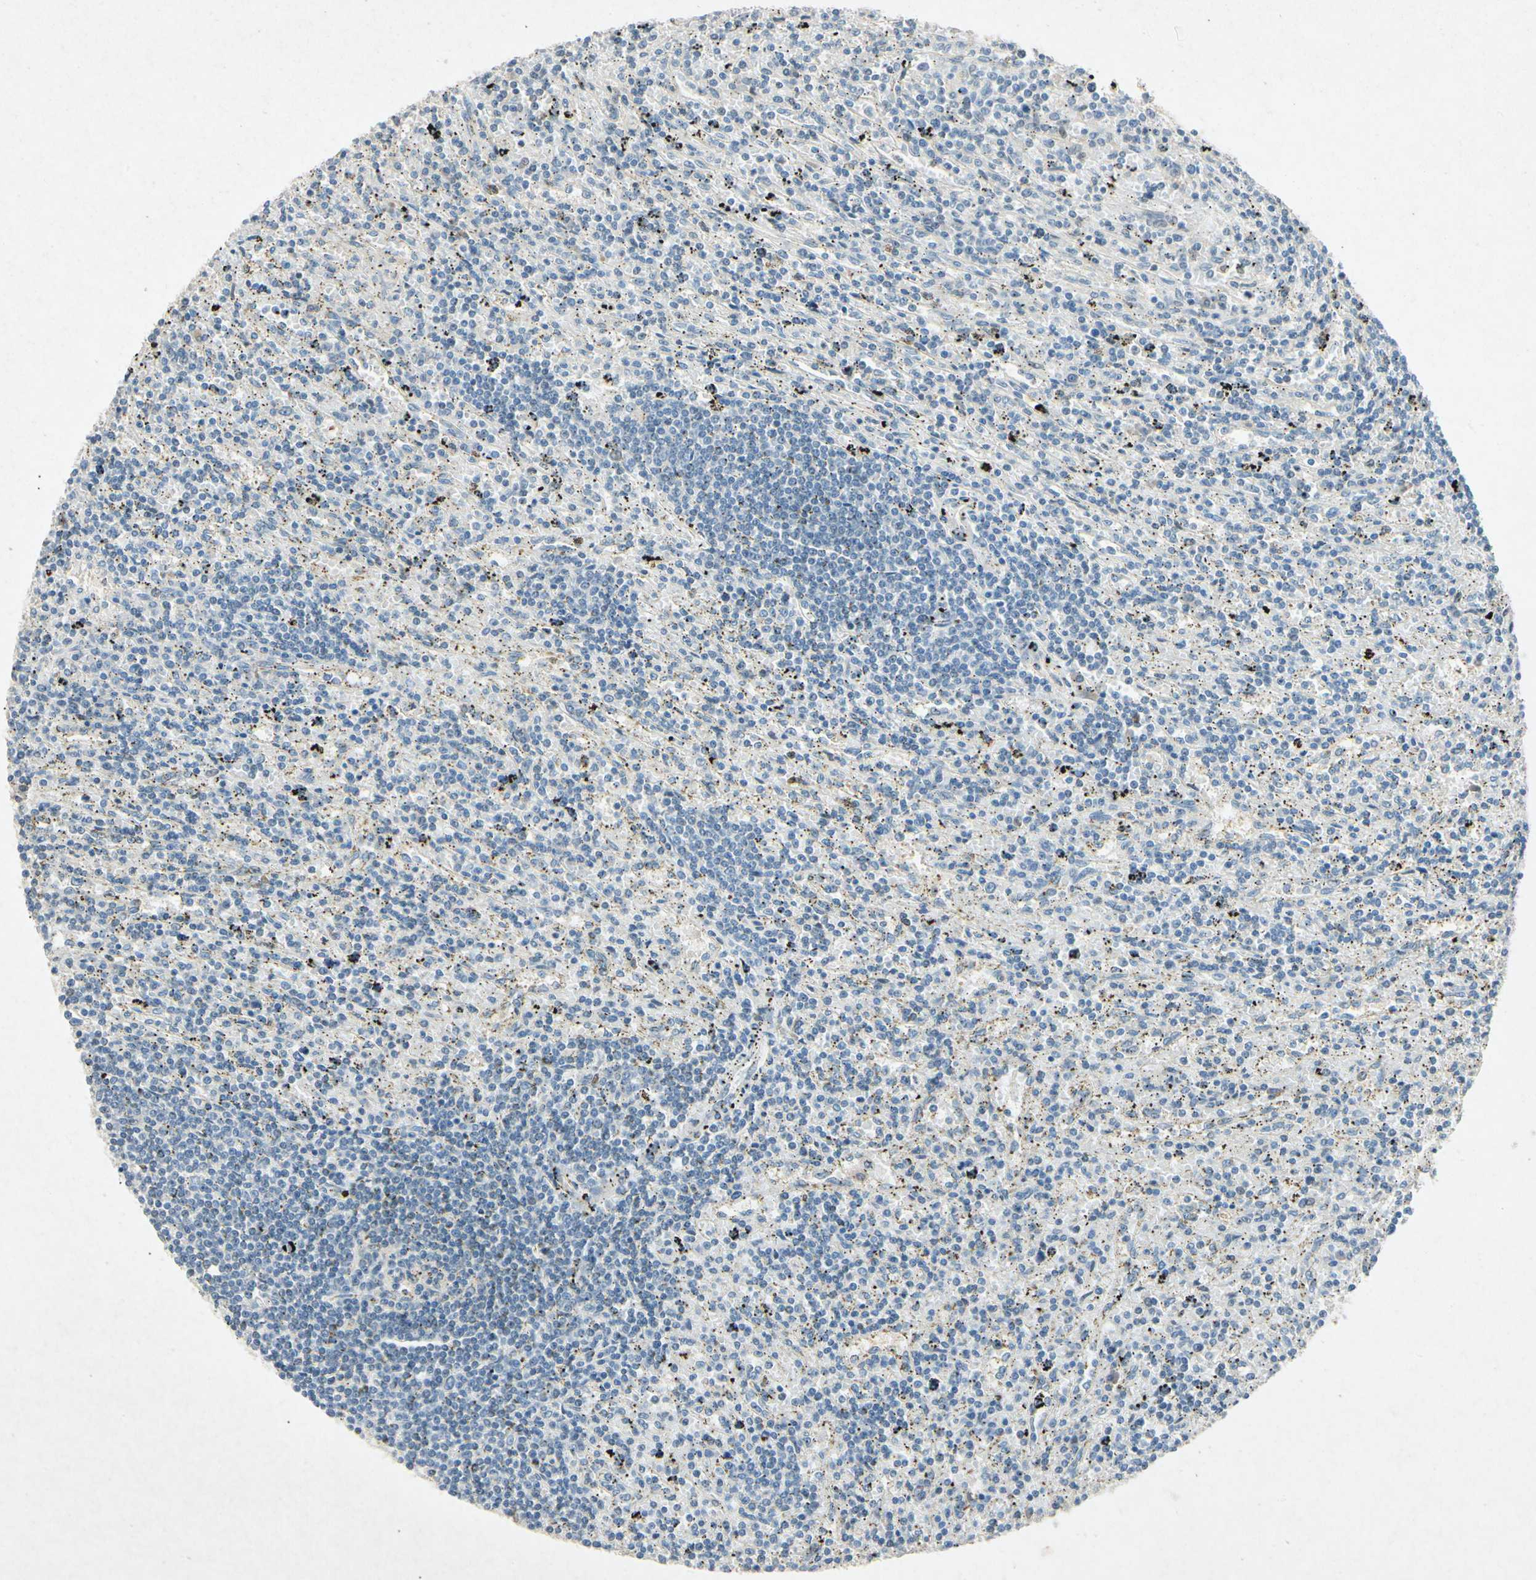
{"staining": {"intensity": "negative", "quantity": "none", "location": "none"}, "tissue": "lymphoma", "cell_type": "Tumor cells", "image_type": "cancer", "snomed": [{"axis": "morphology", "description": "Malignant lymphoma, non-Hodgkin's type, Low grade"}, {"axis": "topography", "description": "Spleen"}], "caption": "Immunohistochemistry of lymphoma demonstrates no positivity in tumor cells. (Brightfield microscopy of DAB IHC at high magnification).", "gene": "HSPA1B", "patient": {"sex": "male", "age": 76}}